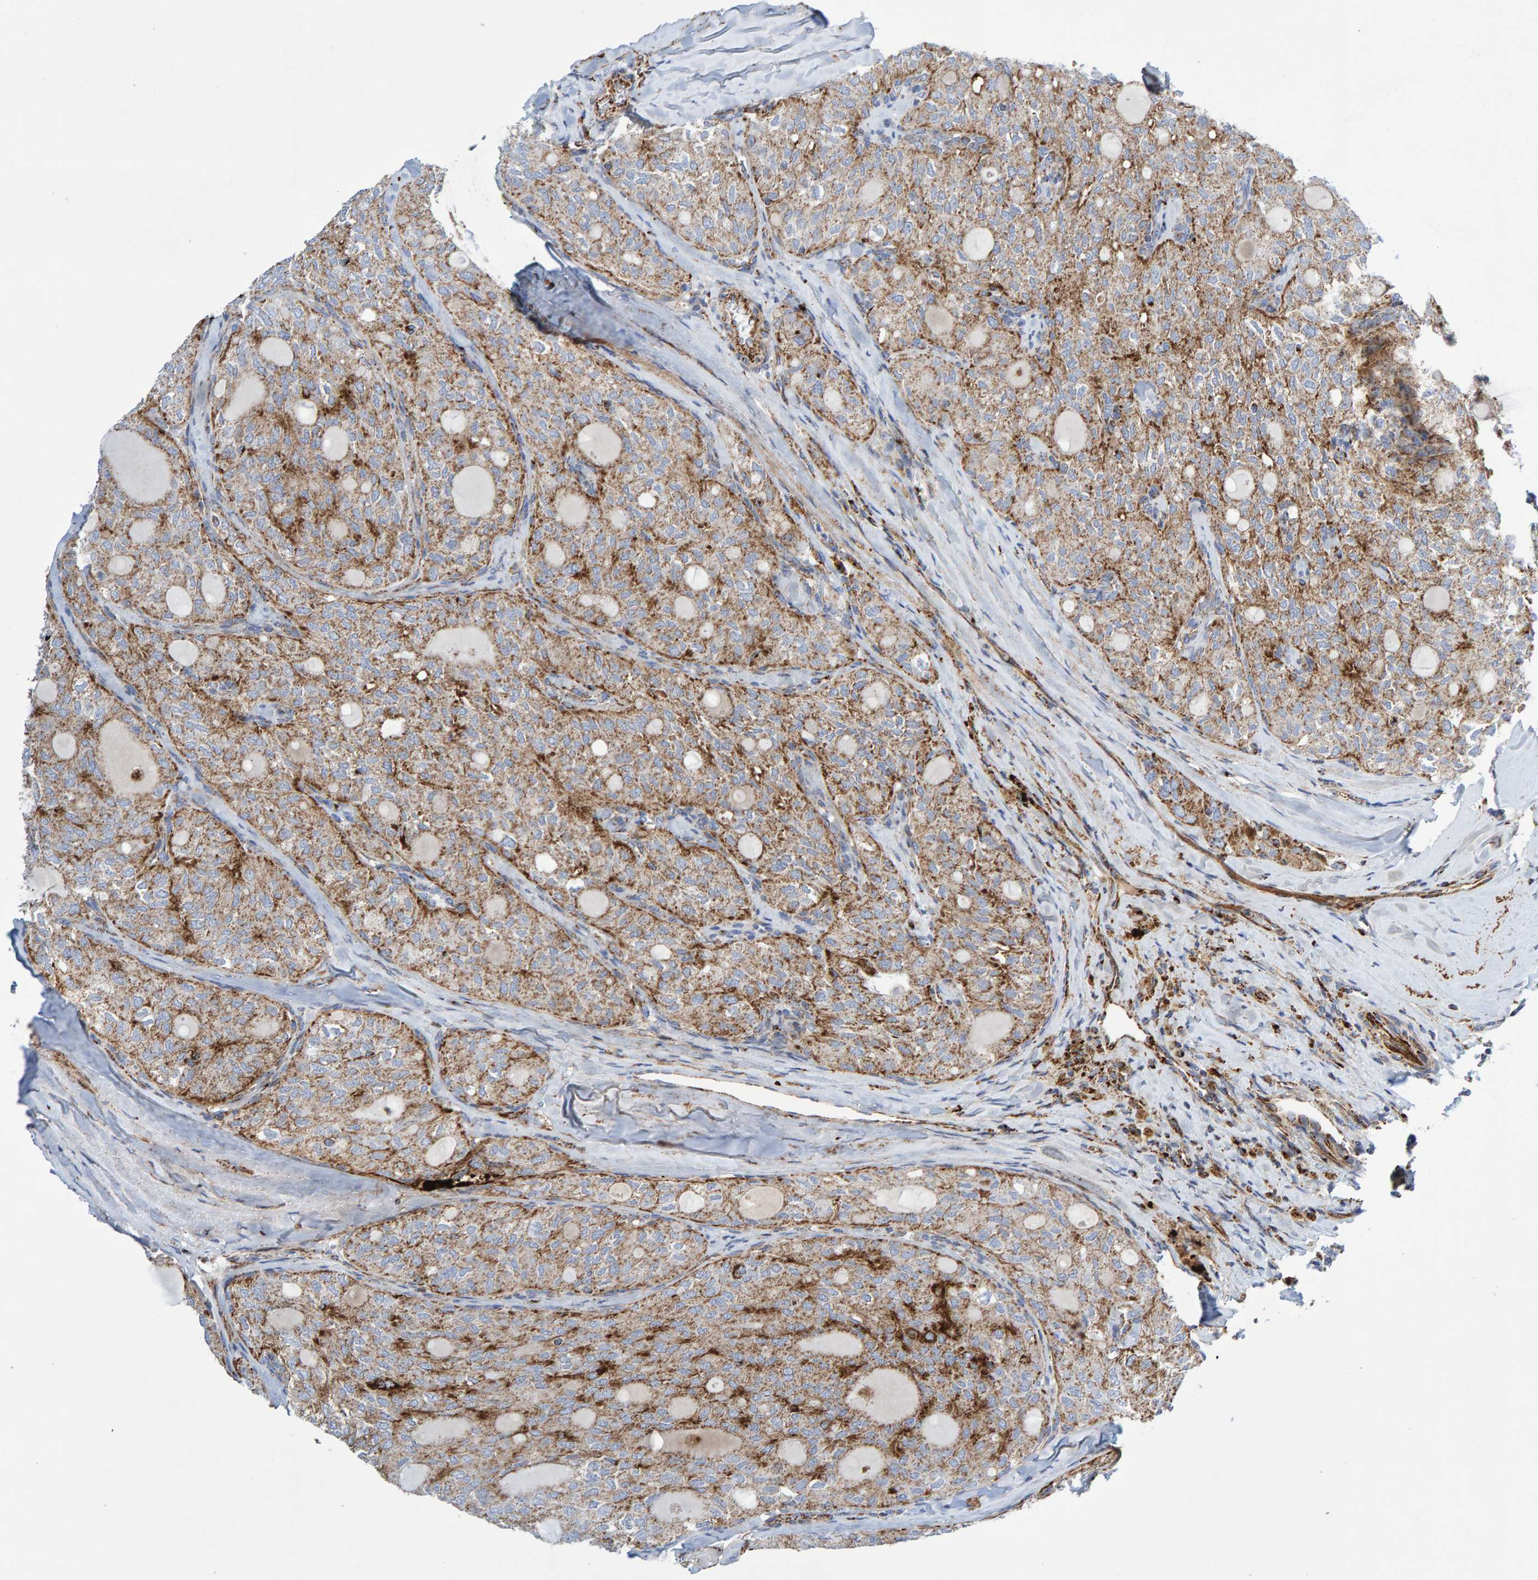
{"staining": {"intensity": "moderate", "quantity": ">75%", "location": "cytoplasmic/membranous"}, "tissue": "thyroid cancer", "cell_type": "Tumor cells", "image_type": "cancer", "snomed": [{"axis": "morphology", "description": "Follicular adenoma carcinoma, NOS"}, {"axis": "topography", "description": "Thyroid gland"}], "caption": "Moderate cytoplasmic/membranous staining is identified in approximately >75% of tumor cells in thyroid cancer (follicular adenoma carcinoma).", "gene": "GGTA1", "patient": {"sex": "male", "age": 75}}